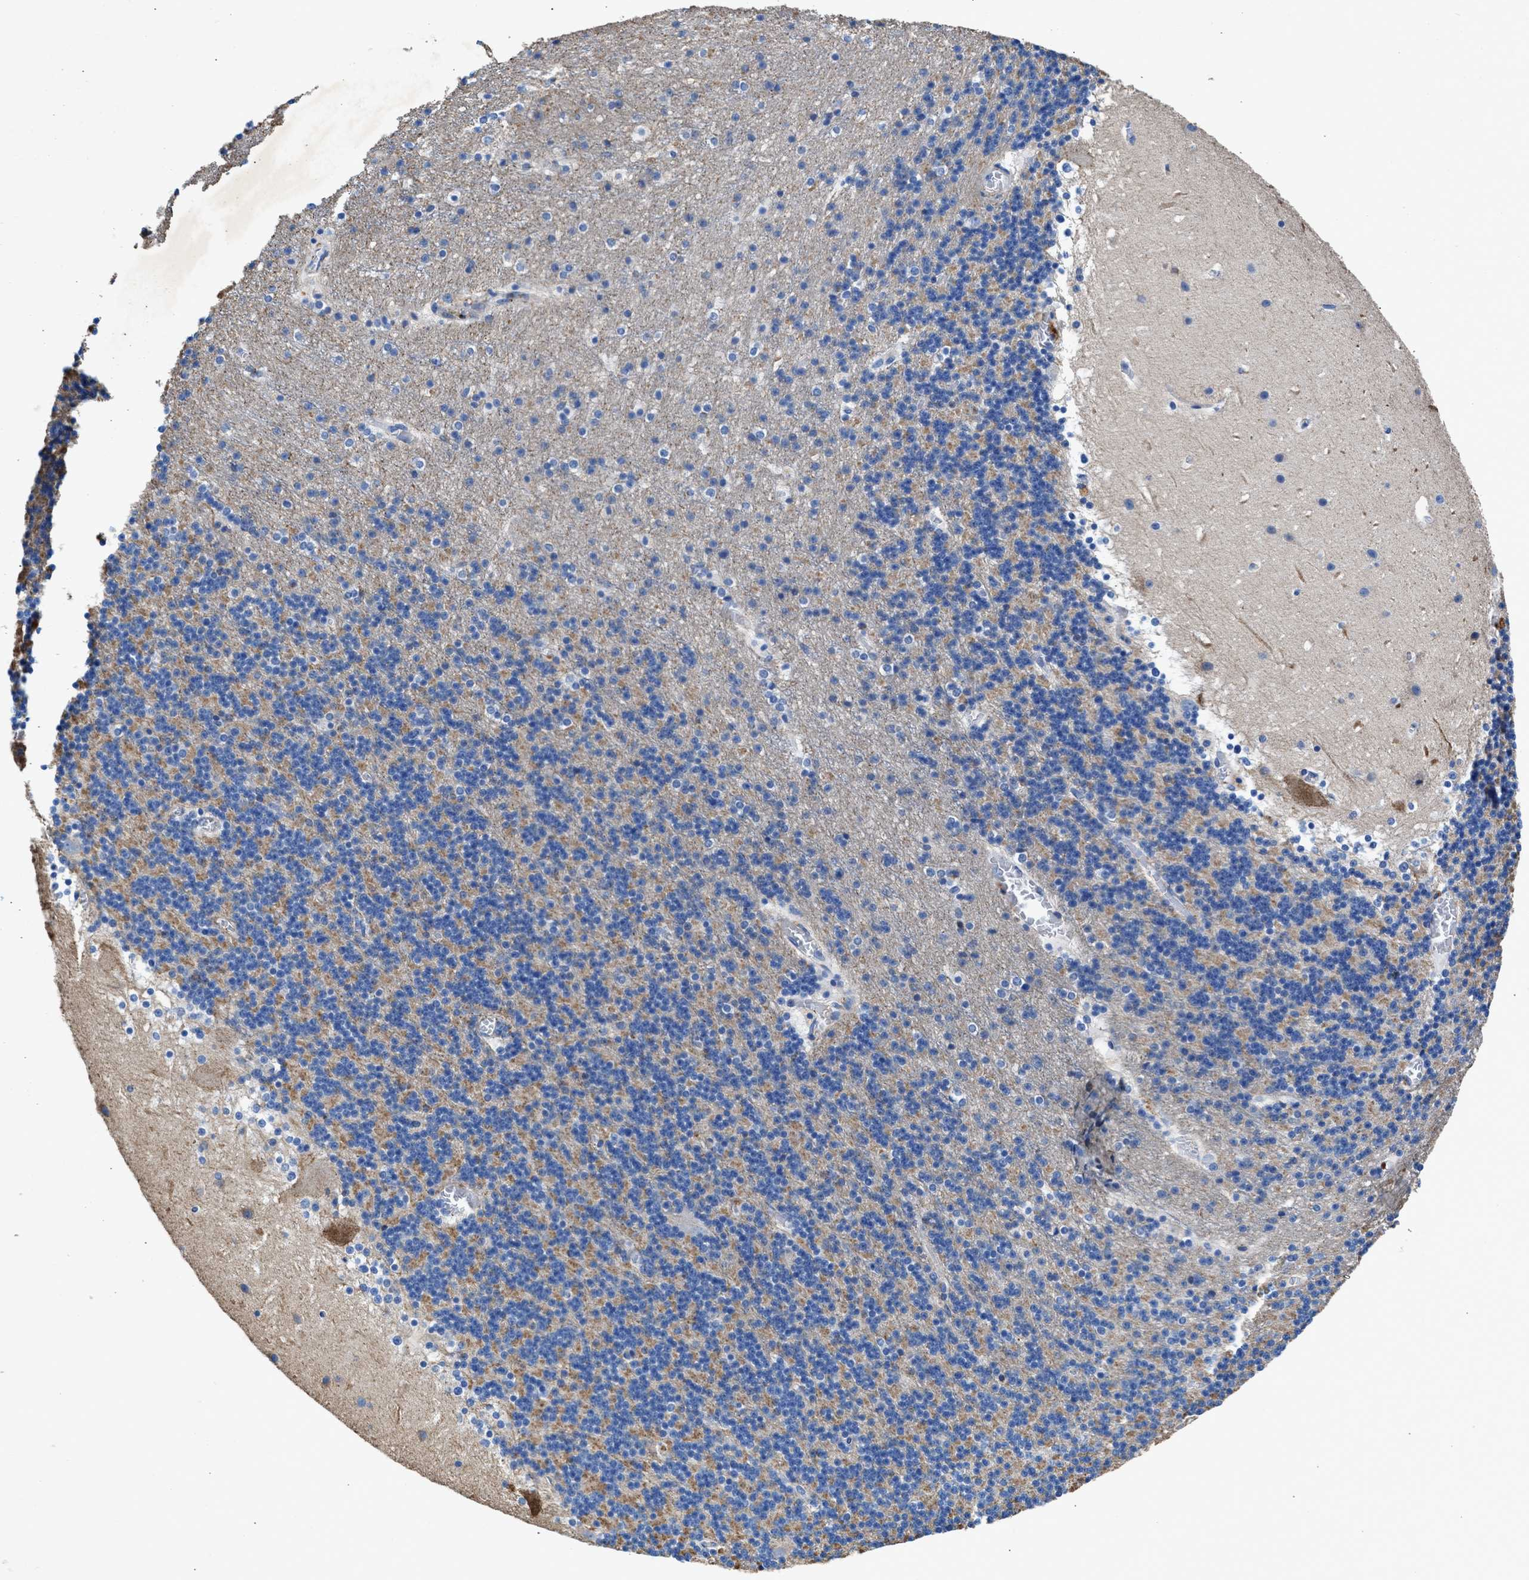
{"staining": {"intensity": "moderate", "quantity": ">75%", "location": "cytoplasmic/membranous"}, "tissue": "cerebellum", "cell_type": "Cells in granular layer", "image_type": "normal", "snomed": [{"axis": "morphology", "description": "Normal tissue, NOS"}, {"axis": "topography", "description": "Cerebellum"}], "caption": "Cells in granular layer display moderate cytoplasmic/membranous positivity in approximately >75% of cells in unremarkable cerebellum. The staining was performed using DAB (3,3'-diaminobenzidine) to visualize the protein expression in brown, while the nuclei were stained in blue with hematoxylin (Magnification: 20x).", "gene": "KCNQ4", "patient": {"sex": "male", "age": 45}}